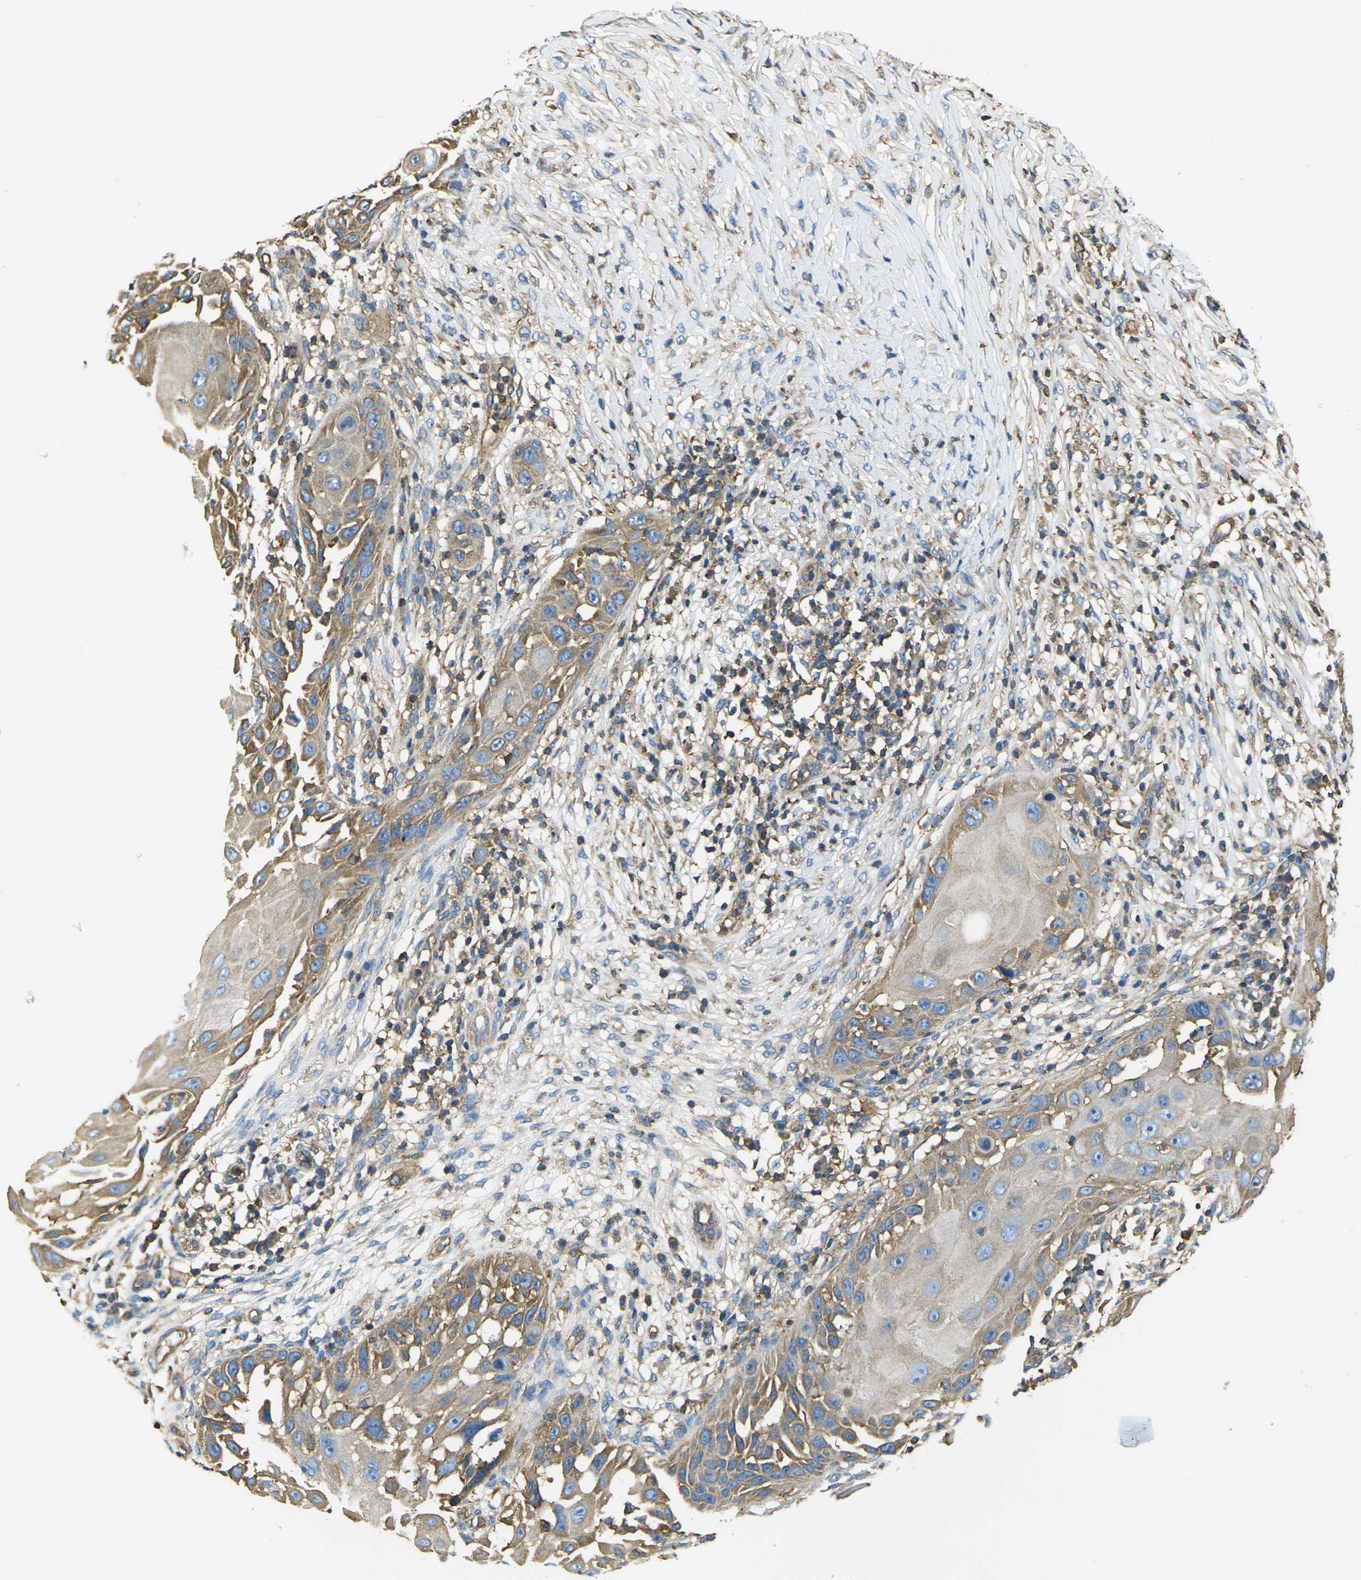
{"staining": {"intensity": "moderate", "quantity": ">75%", "location": "cytoplasmic/membranous"}, "tissue": "skin cancer", "cell_type": "Tumor cells", "image_type": "cancer", "snomed": [{"axis": "morphology", "description": "Squamous cell carcinoma, NOS"}, {"axis": "topography", "description": "Skin"}], "caption": "This is a micrograph of IHC staining of squamous cell carcinoma (skin), which shows moderate staining in the cytoplasmic/membranous of tumor cells.", "gene": "FAM110D", "patient": {"sex": "female", "age": 44}}